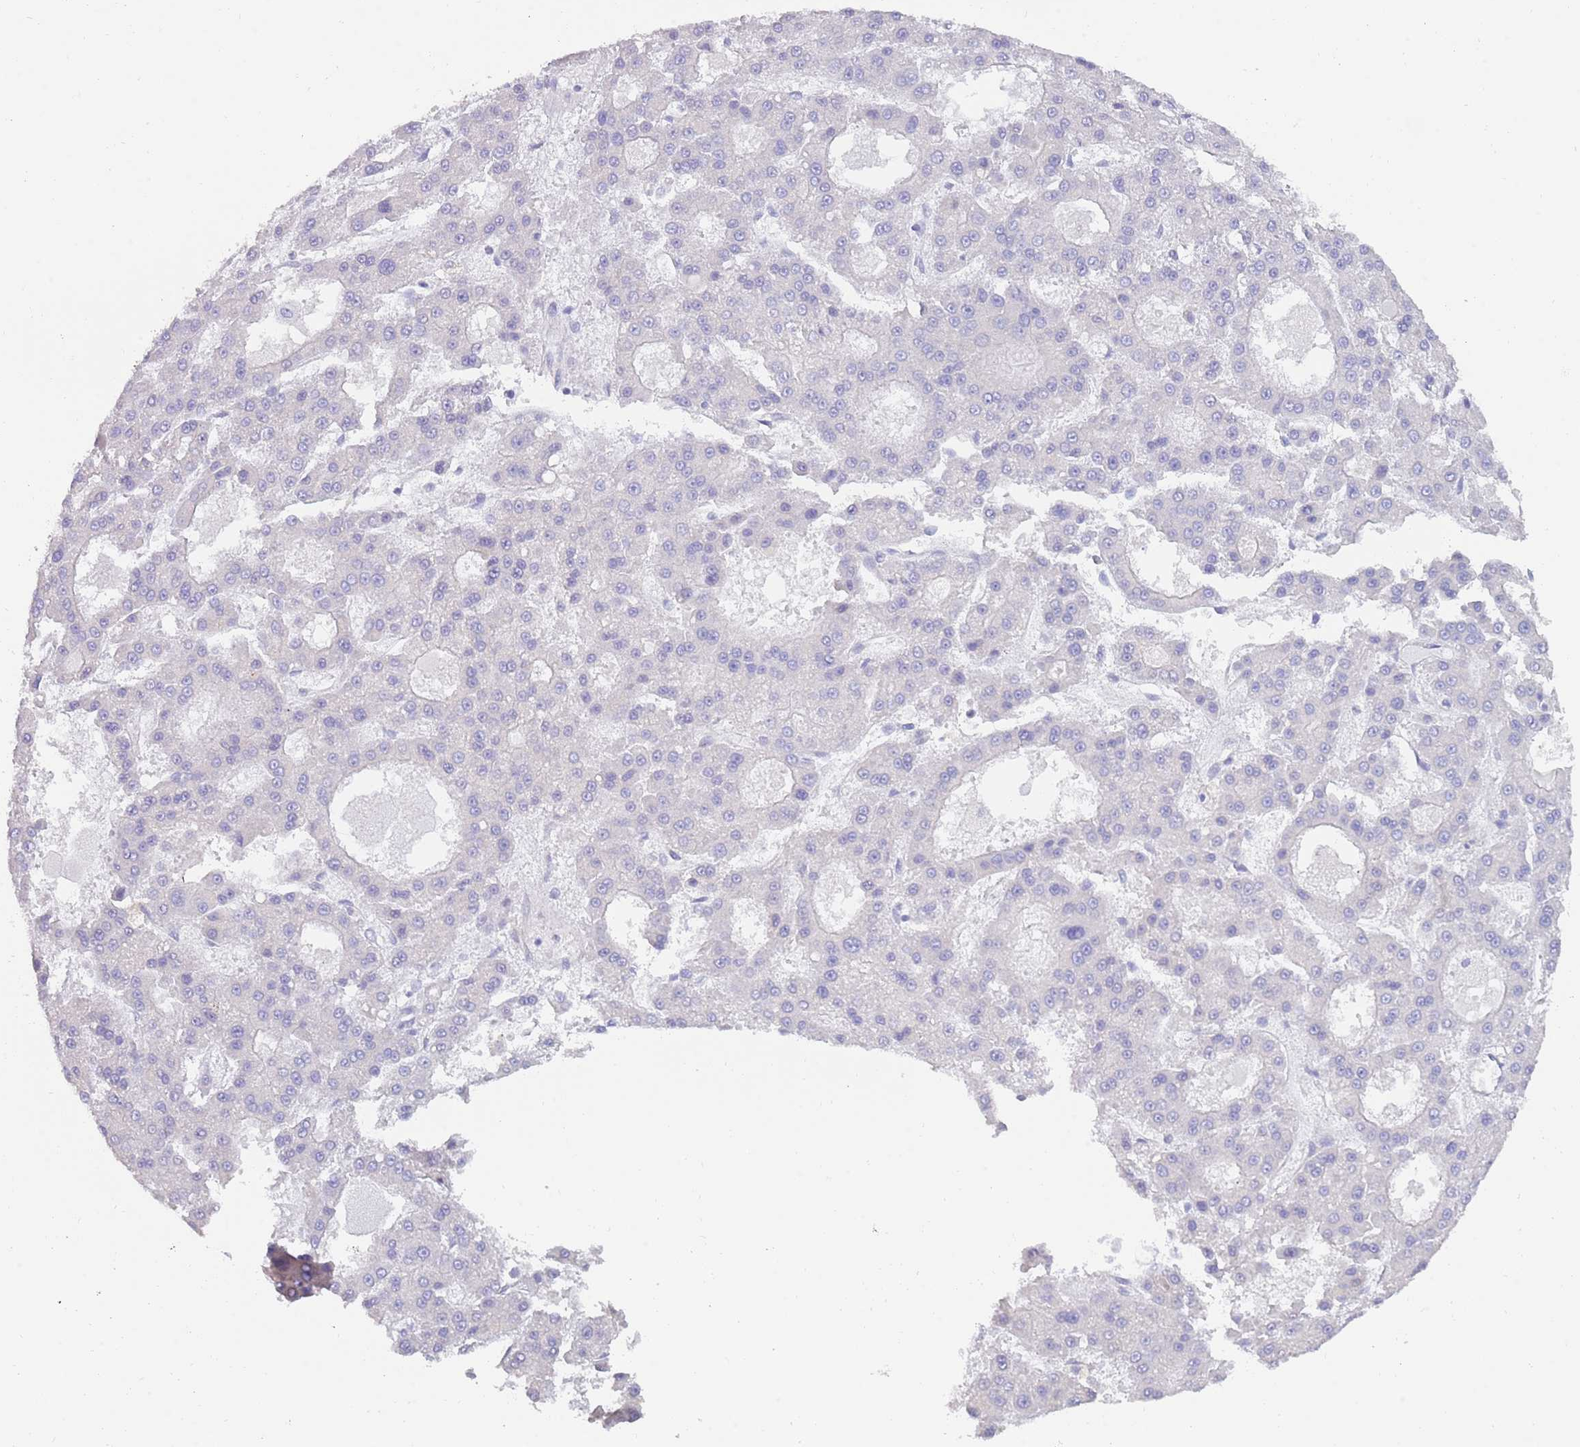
{"staining": {"intensity": "negative", "quantity": "none", "location": "none"}, "tissue": "liver cancer", "cell_type": "Tumor cells", "image_type": "cancer", "snomed": [{"axis": "morphology", "description": "Carcinoma, Hepatocellular, NOS"}, {"axis": "topography", "description": "Liver"}], "caption": "High magnification brightfield microscopy of hepatocellular carcinoma (liver) stained with DAB (brown) and counterstained with hematoxylin (blue): tumor cells show no significant positivity. (IHC, brightfield microscopy, high magnification).", "gene": "CCDC149", "patient": {"sex": "male", "age": 70}}